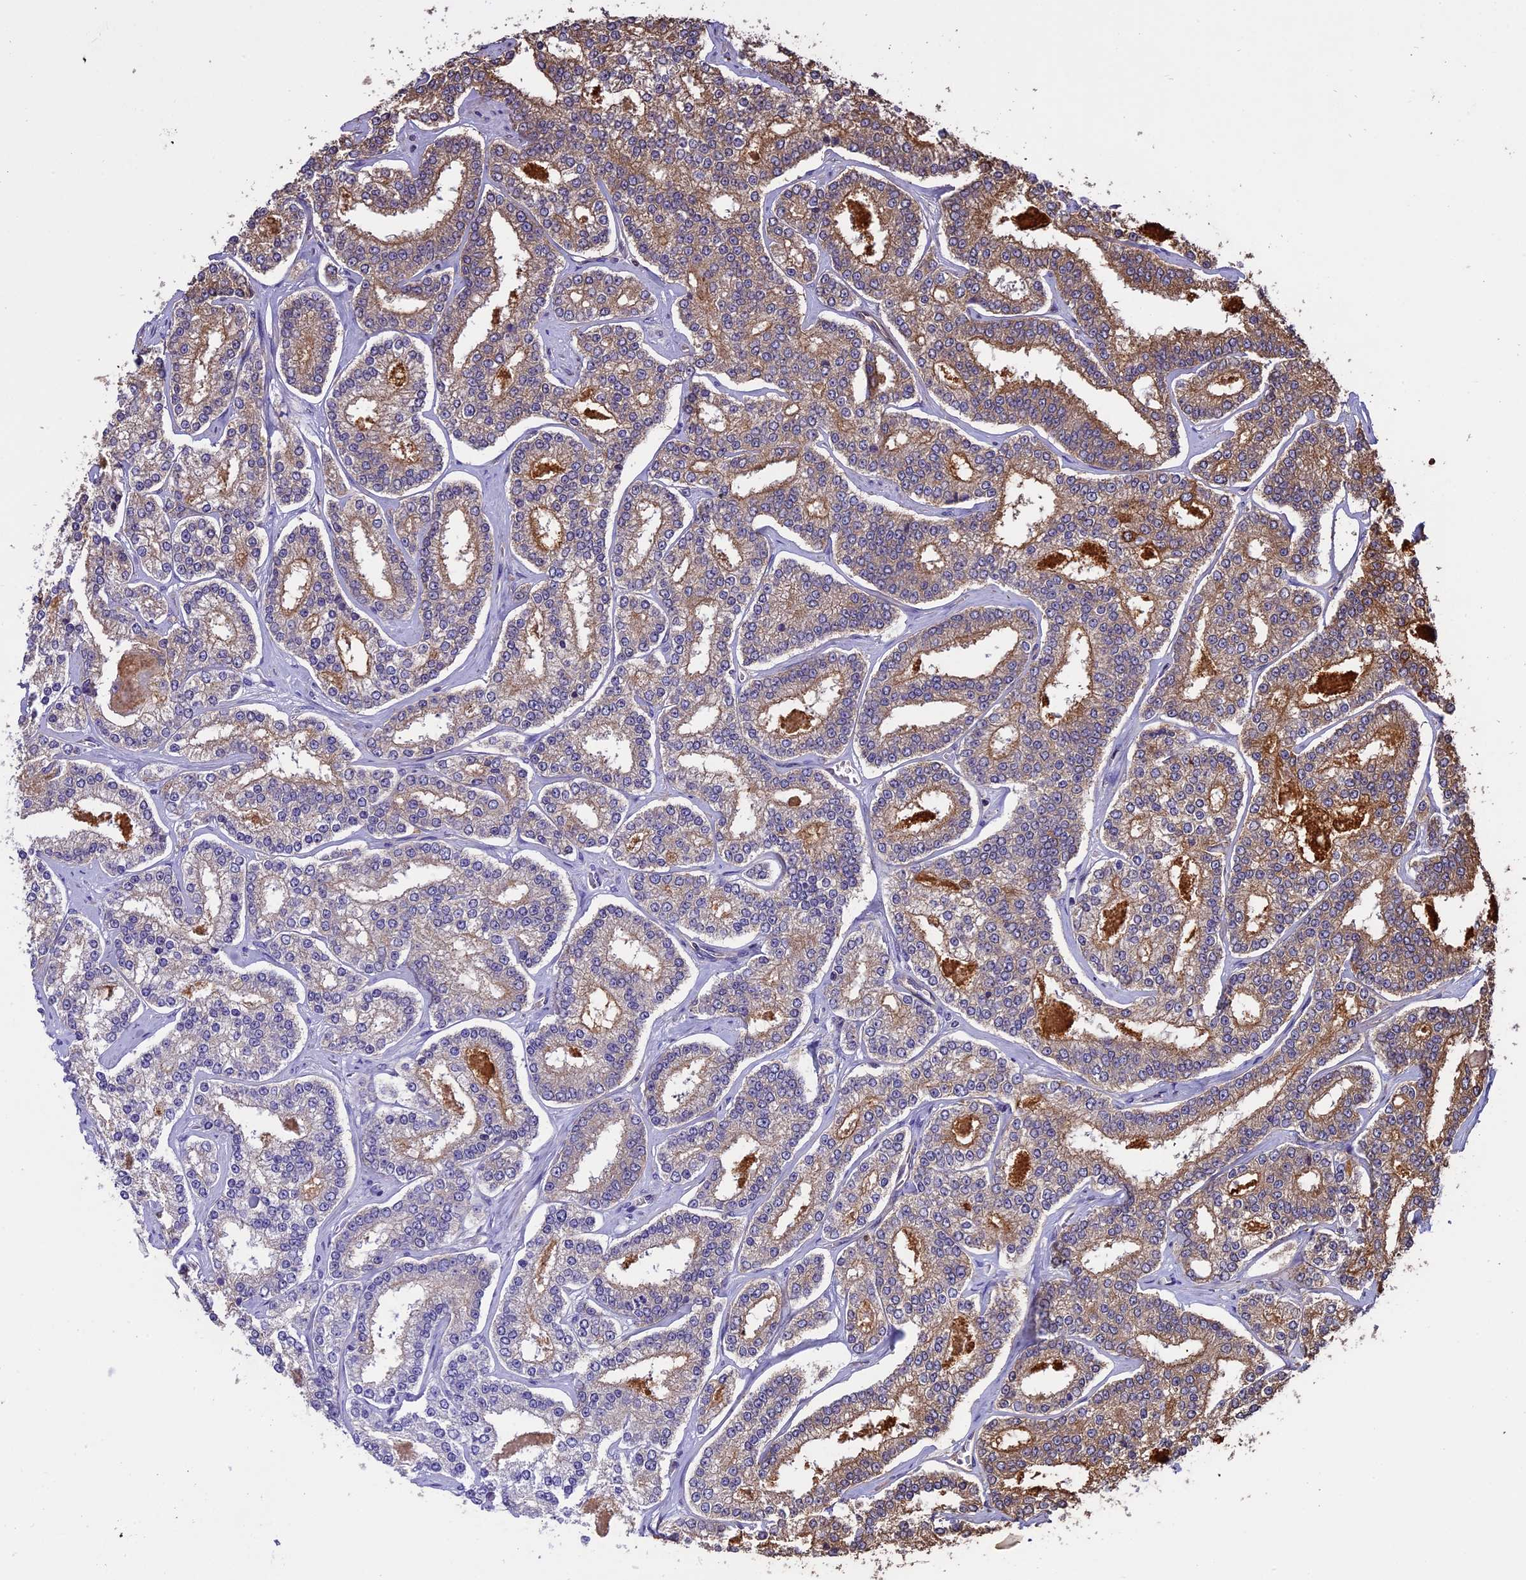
{"staining": {"intensity": "moderate", "quantity": "25%-75%", "location": "cytoplasmic/membranous"}, "tissue": "prostate cancer", "cell_type": "Tumor cells", "image_type": "cancer", "snomed": [{"axis": "morphology", "description": "Normal tissue, NOS"}, {"axis": "morphology", "description": "Adenocarcinoma, High grade"}, {"axis": "topography", "description": "Prostate"}], "caption": "An image of adenocarcinoma (high-grade) (prostate) stained for a protein demonstrates moderate cytoplasmic/membranous brown staining in tumor cells.", "gene": "CHMP2A", "patient": {"sex": "male", "age": 83}}